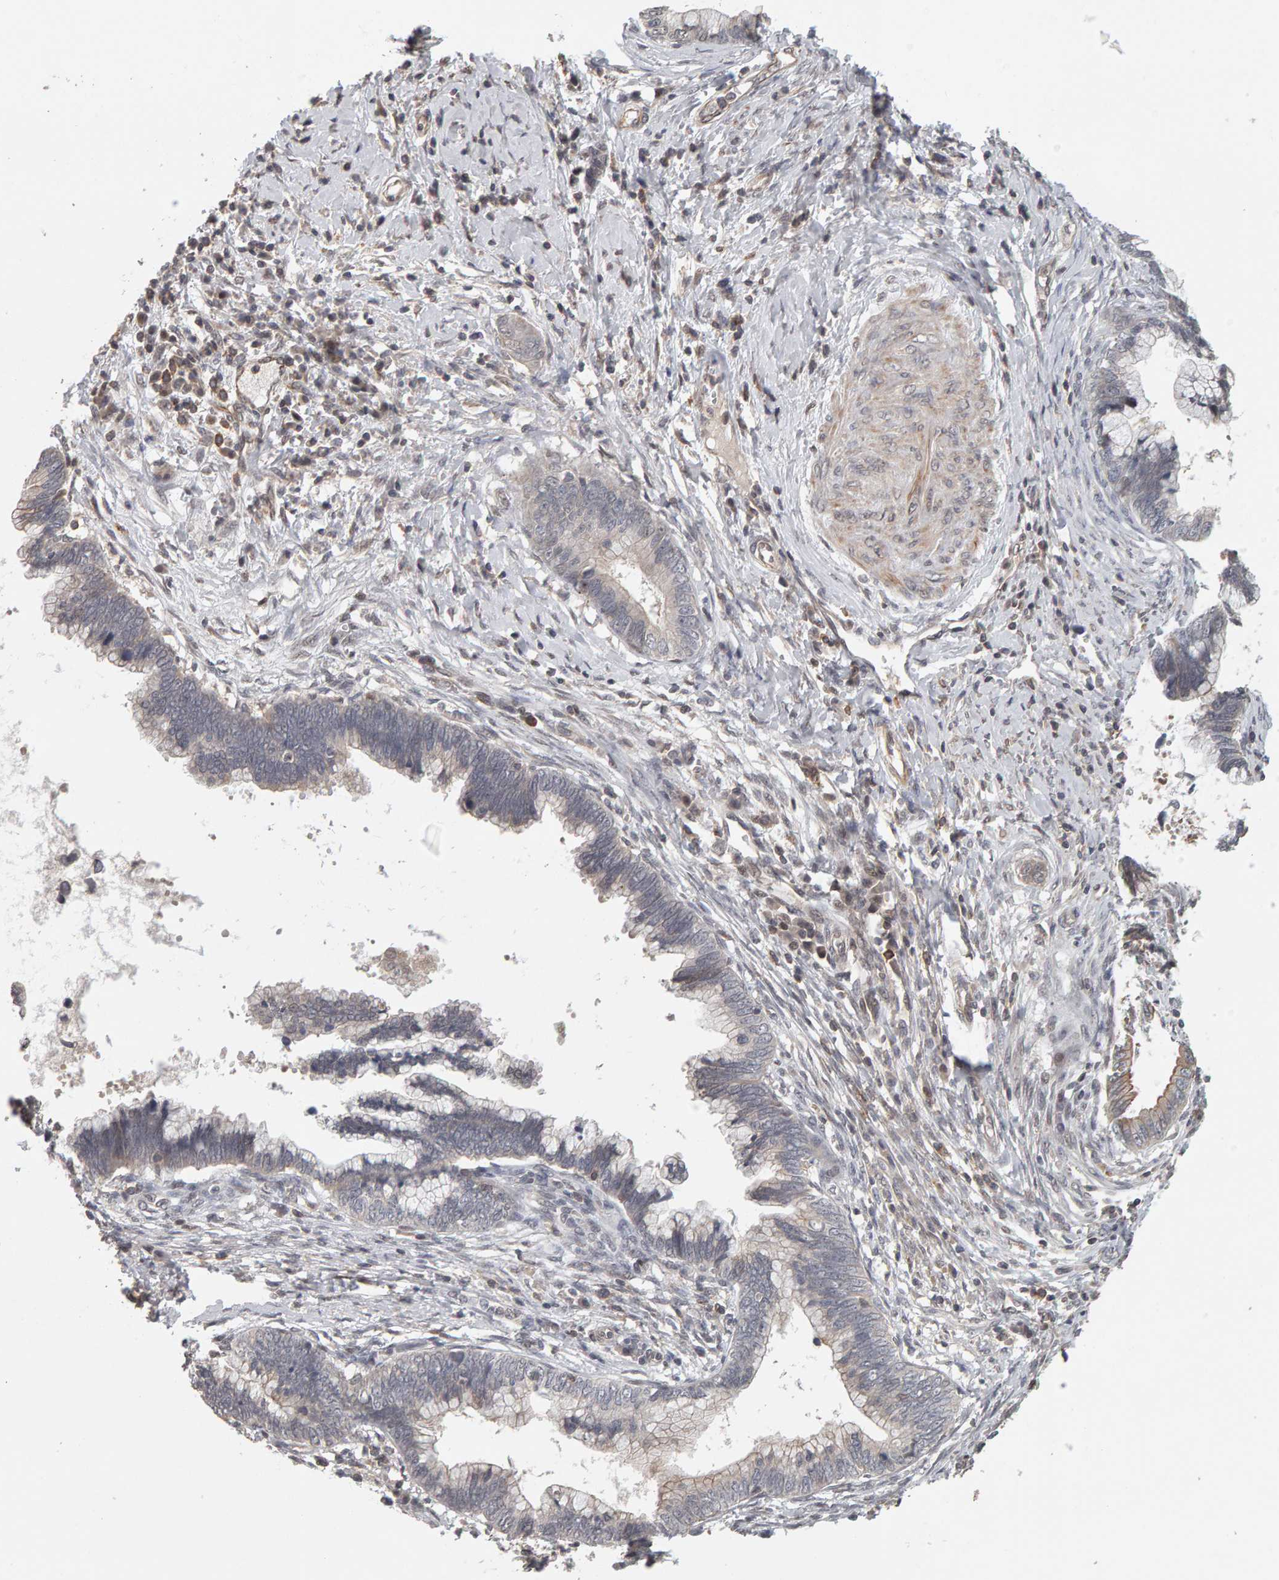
{"staining": {"intensity": "negative", "quantity": "none", "location": "none"}, "tissue": "cervical cancer", "cell_type": "Tumor cells", "image_type": "cancer", "snomed": [{"axis": "morphology", "description": "Adenocarcinoma, NOS"}, {"axis": "topography", "description": "Cervix"}], "caption": "Protein analysis of cervical adenocarcinoma exhibits no significant positivity in tumor cells.", "gene": "TEFM", "patient": {"sex": "female", "age": 44}}